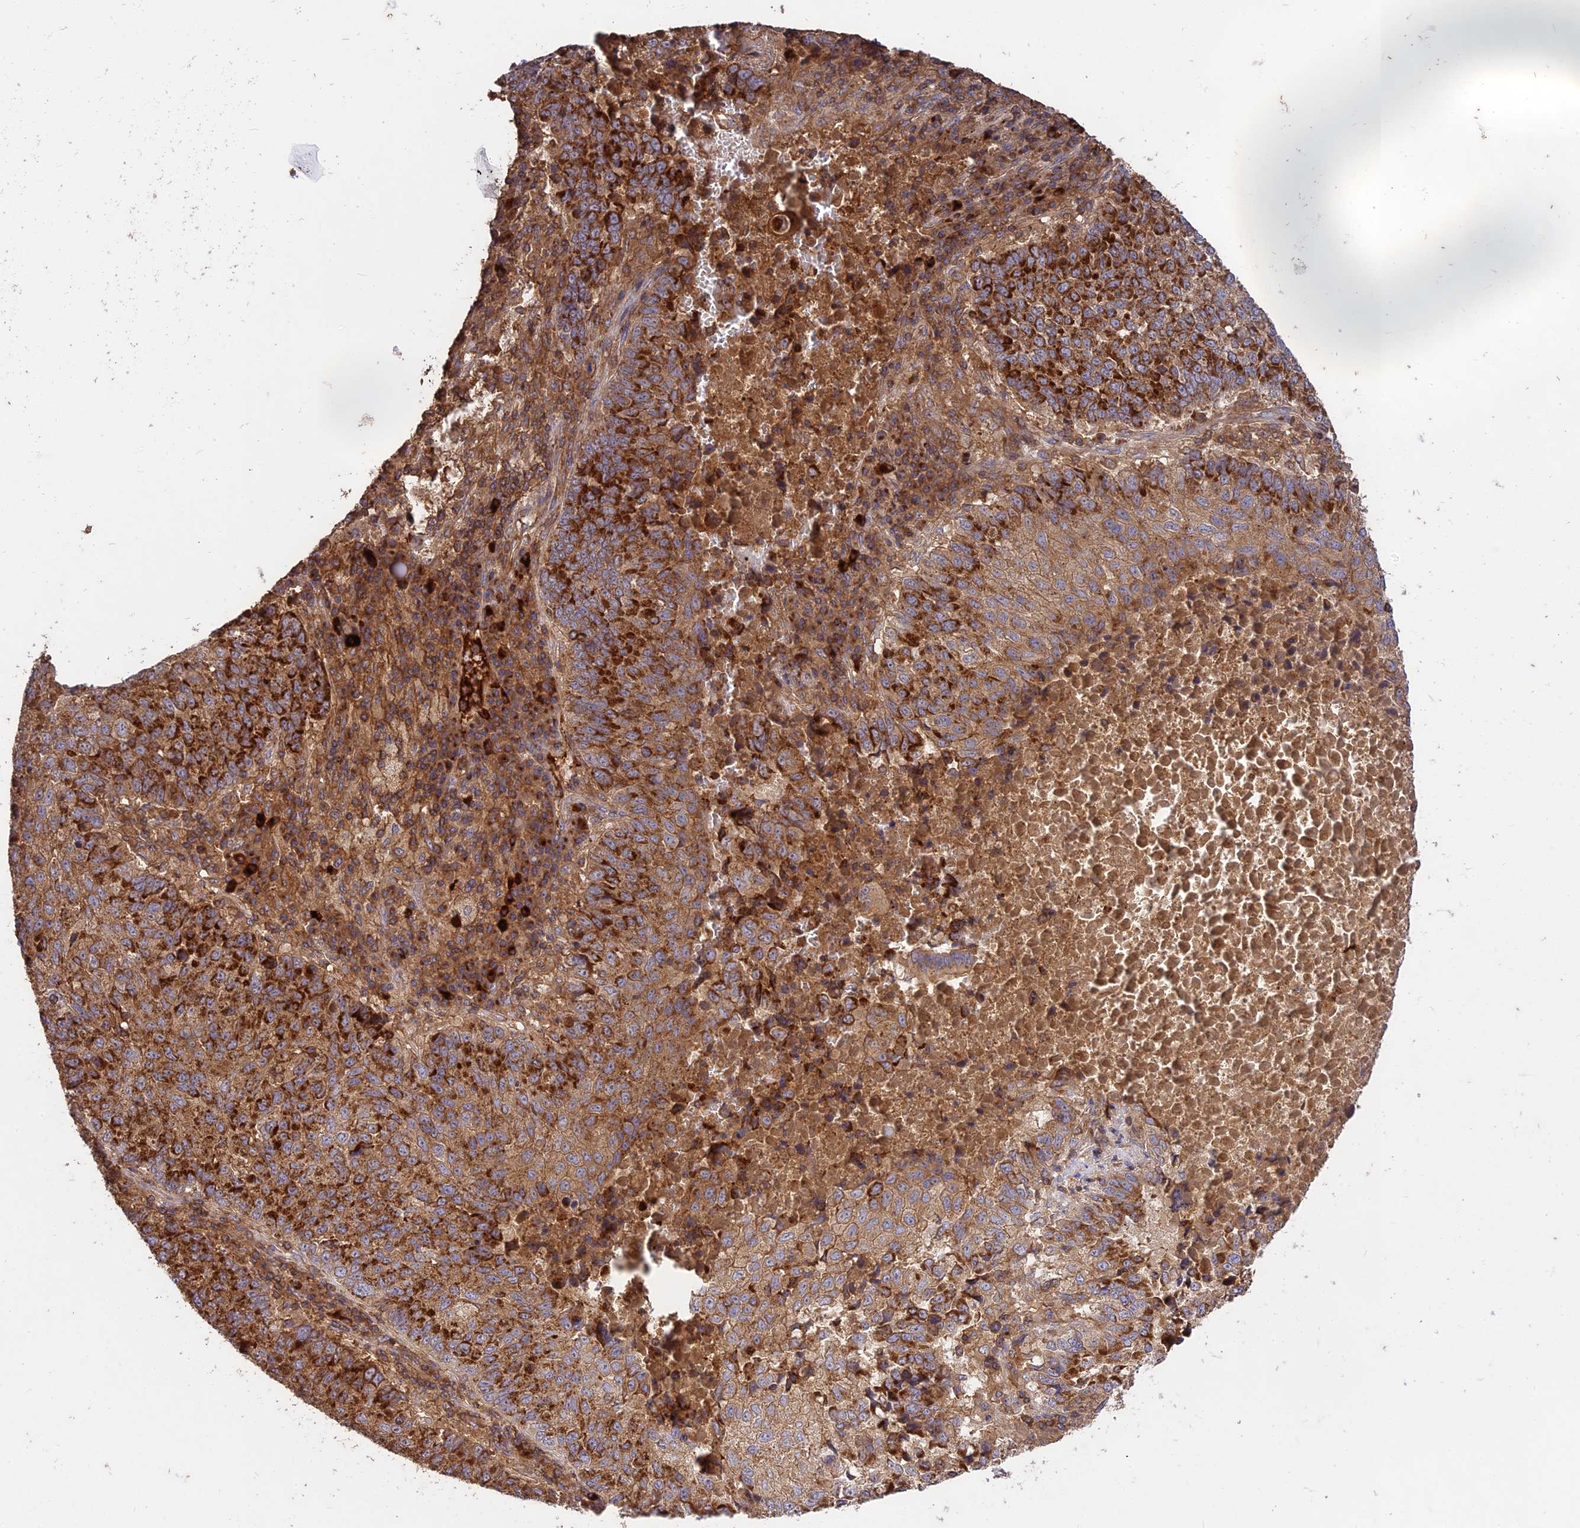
{"staining": {"intensity": "strong", "quantity": ">75%", "location": "cytoplasmic/membranous"}, "tissue": "lung cancer", "cell_type": "Tumor cells", "image_type": "cancer", "snomed": [{"axis": "morphology", "description": "Squamous cell carcinoma, NOS"}, {"axis": "topography", "description": "Lung"}], "caption": "Immunohistochemical staining of human lung squamous cell carcinoma exhibits high levels of strong cytoplasmic/membranous protein positivity in about >75% of tumor cells.", "gene": "NUDT8", "patient": {"sex": "male", "age": 73}}